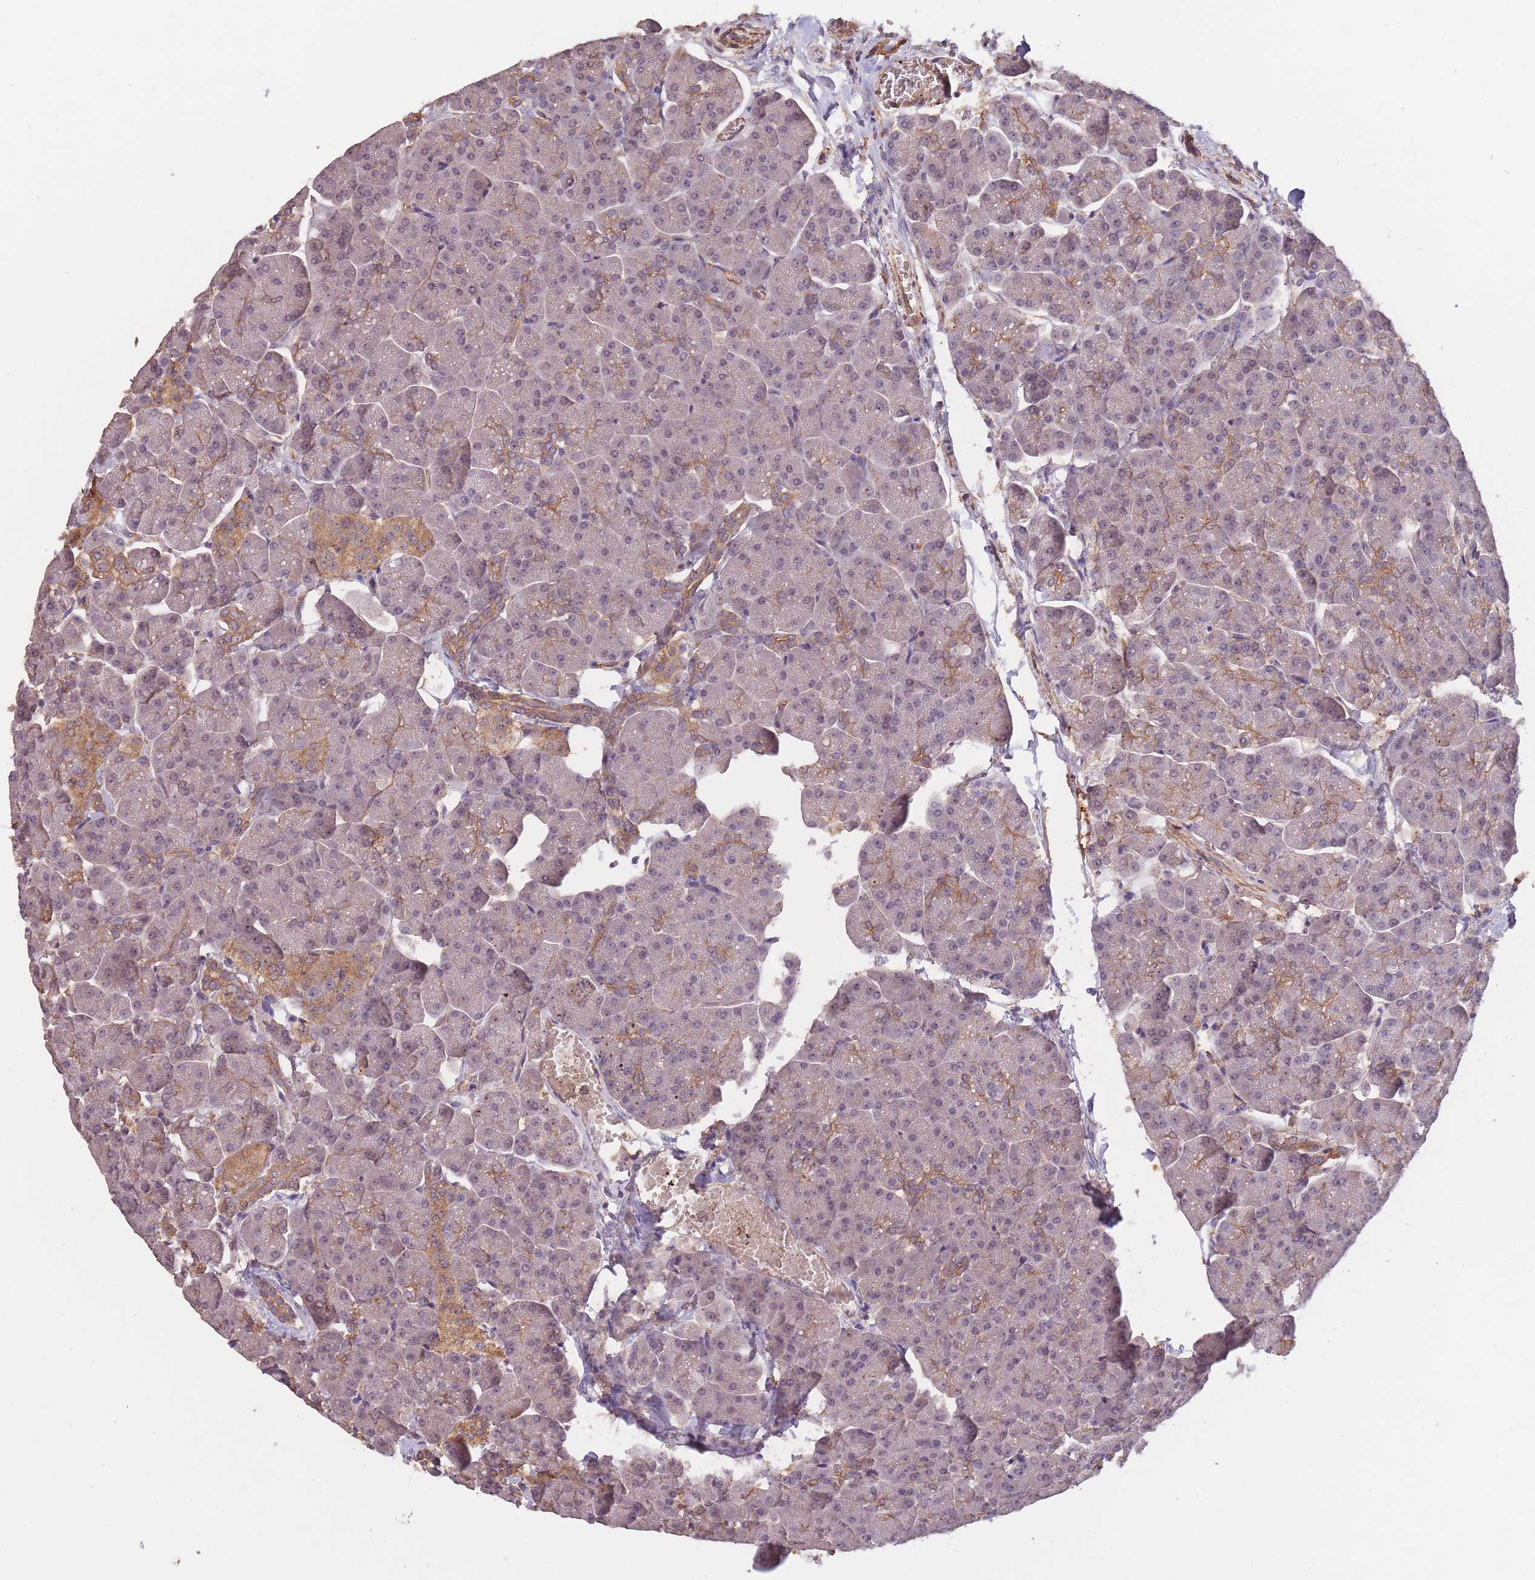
{"staining": {"intensity": "moderate", "quantity": "<25%", "location": "cytoplasmic/membranous,nuclear"}, "tissue": "pancreas", "cell_type": "Exocrine glandular cells", "image_type": "normal", "snomed": [{"axis": "morphology", "description": "Normal tissue, NOS"}, {"axis": "topography", "description": "Pancreas"}, {"axis": "topography", "description": "Peripheral nerve tissue"}], "caption": "A low amount of moderate cytoplasmic/membranous,nuclear positivity is present in approximately <25% of exocrine glandular cells in unremarkable pancreas. Immunohistochemistry (ihc) stains the protein in brown and the nuclei are stained blue.", "gene": "KIAA1755", "patient": {"sex": "male", "age": 54}}